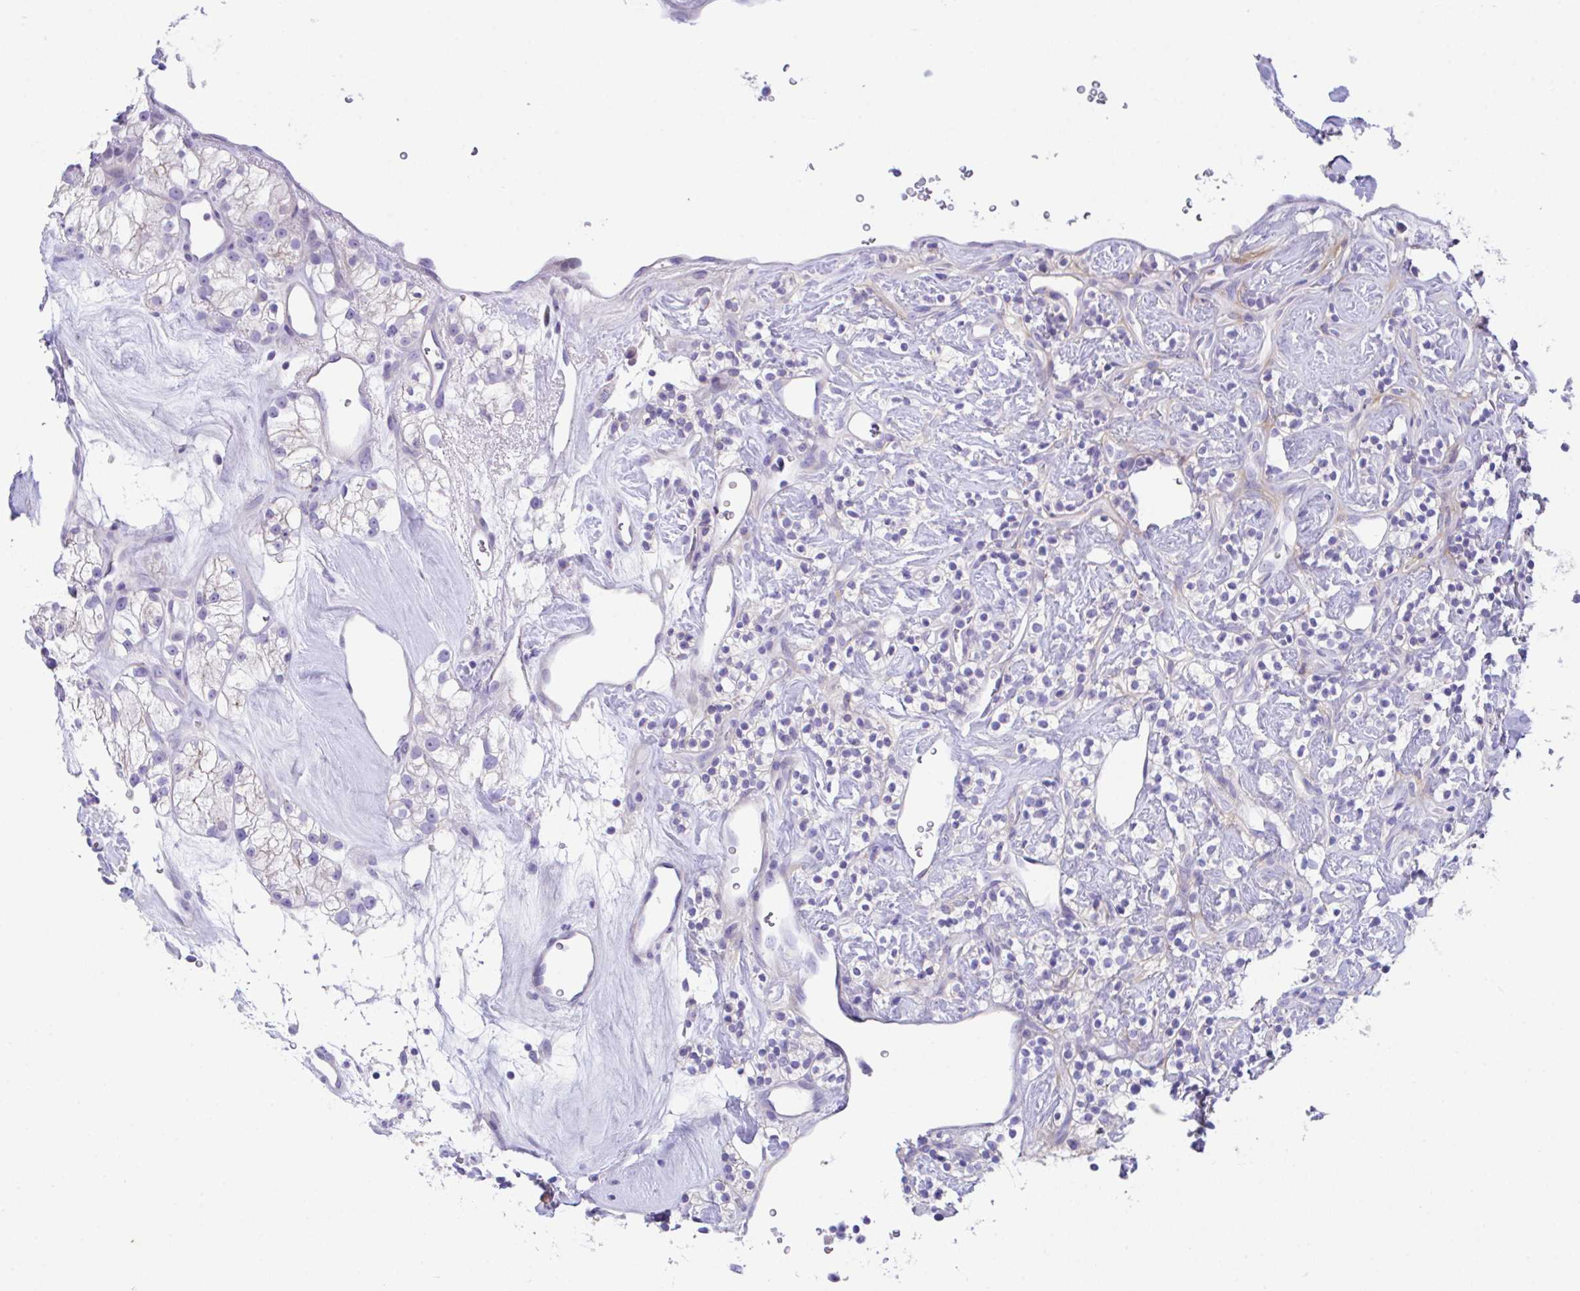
{"staining": {"intensity": "negative", "quantity": "none", "location": "none"}, "tissue": "renal cancer", "cell_type": "Tumor cells", "image_type": "cancer", "snomed": [{"axis": "morphology", "description": "Adenocarcinoma, NOS"}, {"axis": "topography", "description": "Kidney"}], "caption": "High power microscopy micrograph of an immunohistochemistry (IHC) histopathology image of renal adenocarcinoma, revealing no significant staining in tumor cells.", "gene": "SLC16A6", "patient": {"sex": "male", "age": 77}}